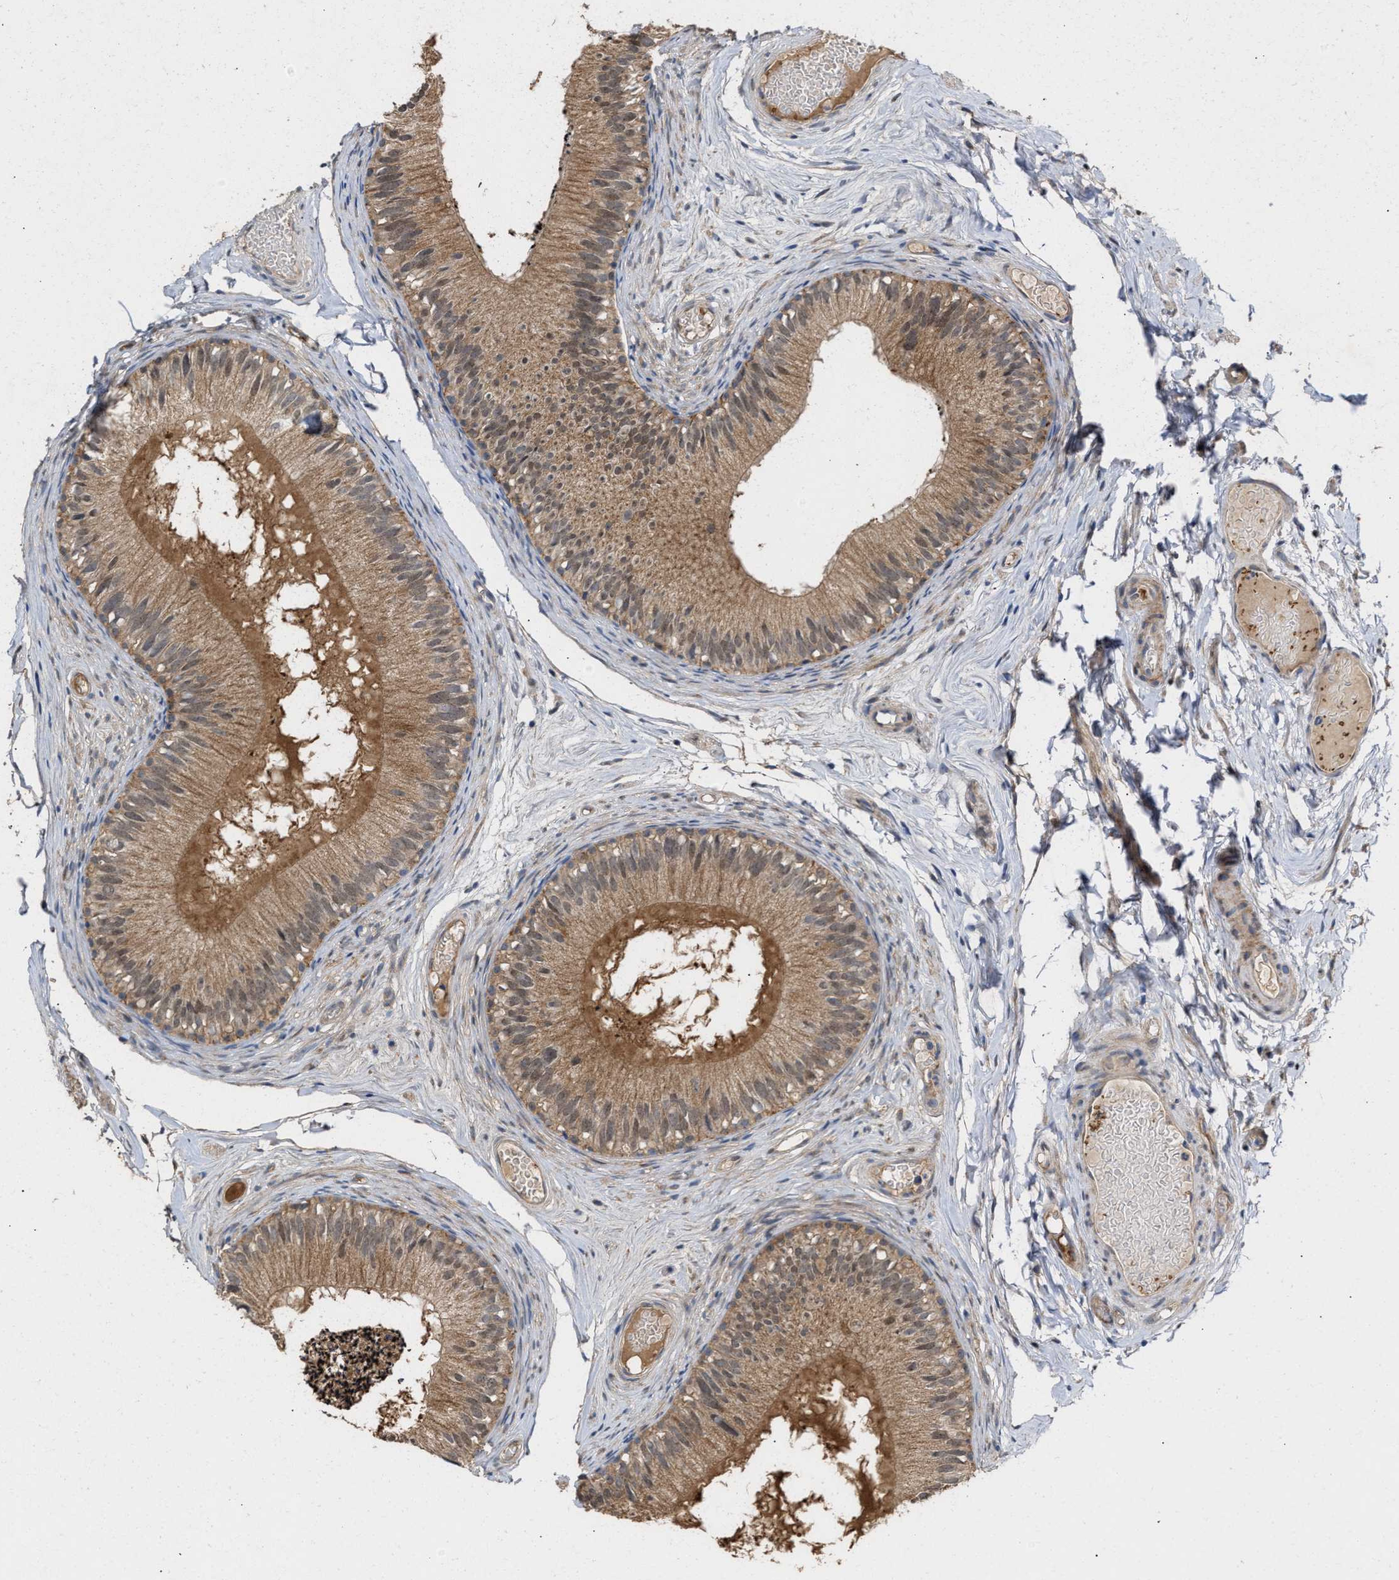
{"staining": {"intensity": "moderate", "quantity": ">75%", "location": "cytoplasmic/membranous"}, "tissue": "epididymis", "cell_type": "Glandular cells", "image_type": "normal", "snomed": [{"axis": "morphology", "description": "Normal tissue, NOS"}, {"axis": "topography", "description": "Epididymis"}], "caption": "The immunohistochemical stain shows moderate cytoplasmic/membranous positivity in glandular cells of unremarkable epididymis. The protein of interest is stained brown, and the nuclei are stained in blue (DAB (3,3'-diaminobenzidine) IHC with brightfield microscopy, high magnification).", "gene": "BBLN", "patient": {"sex": "male", "age": 46}}